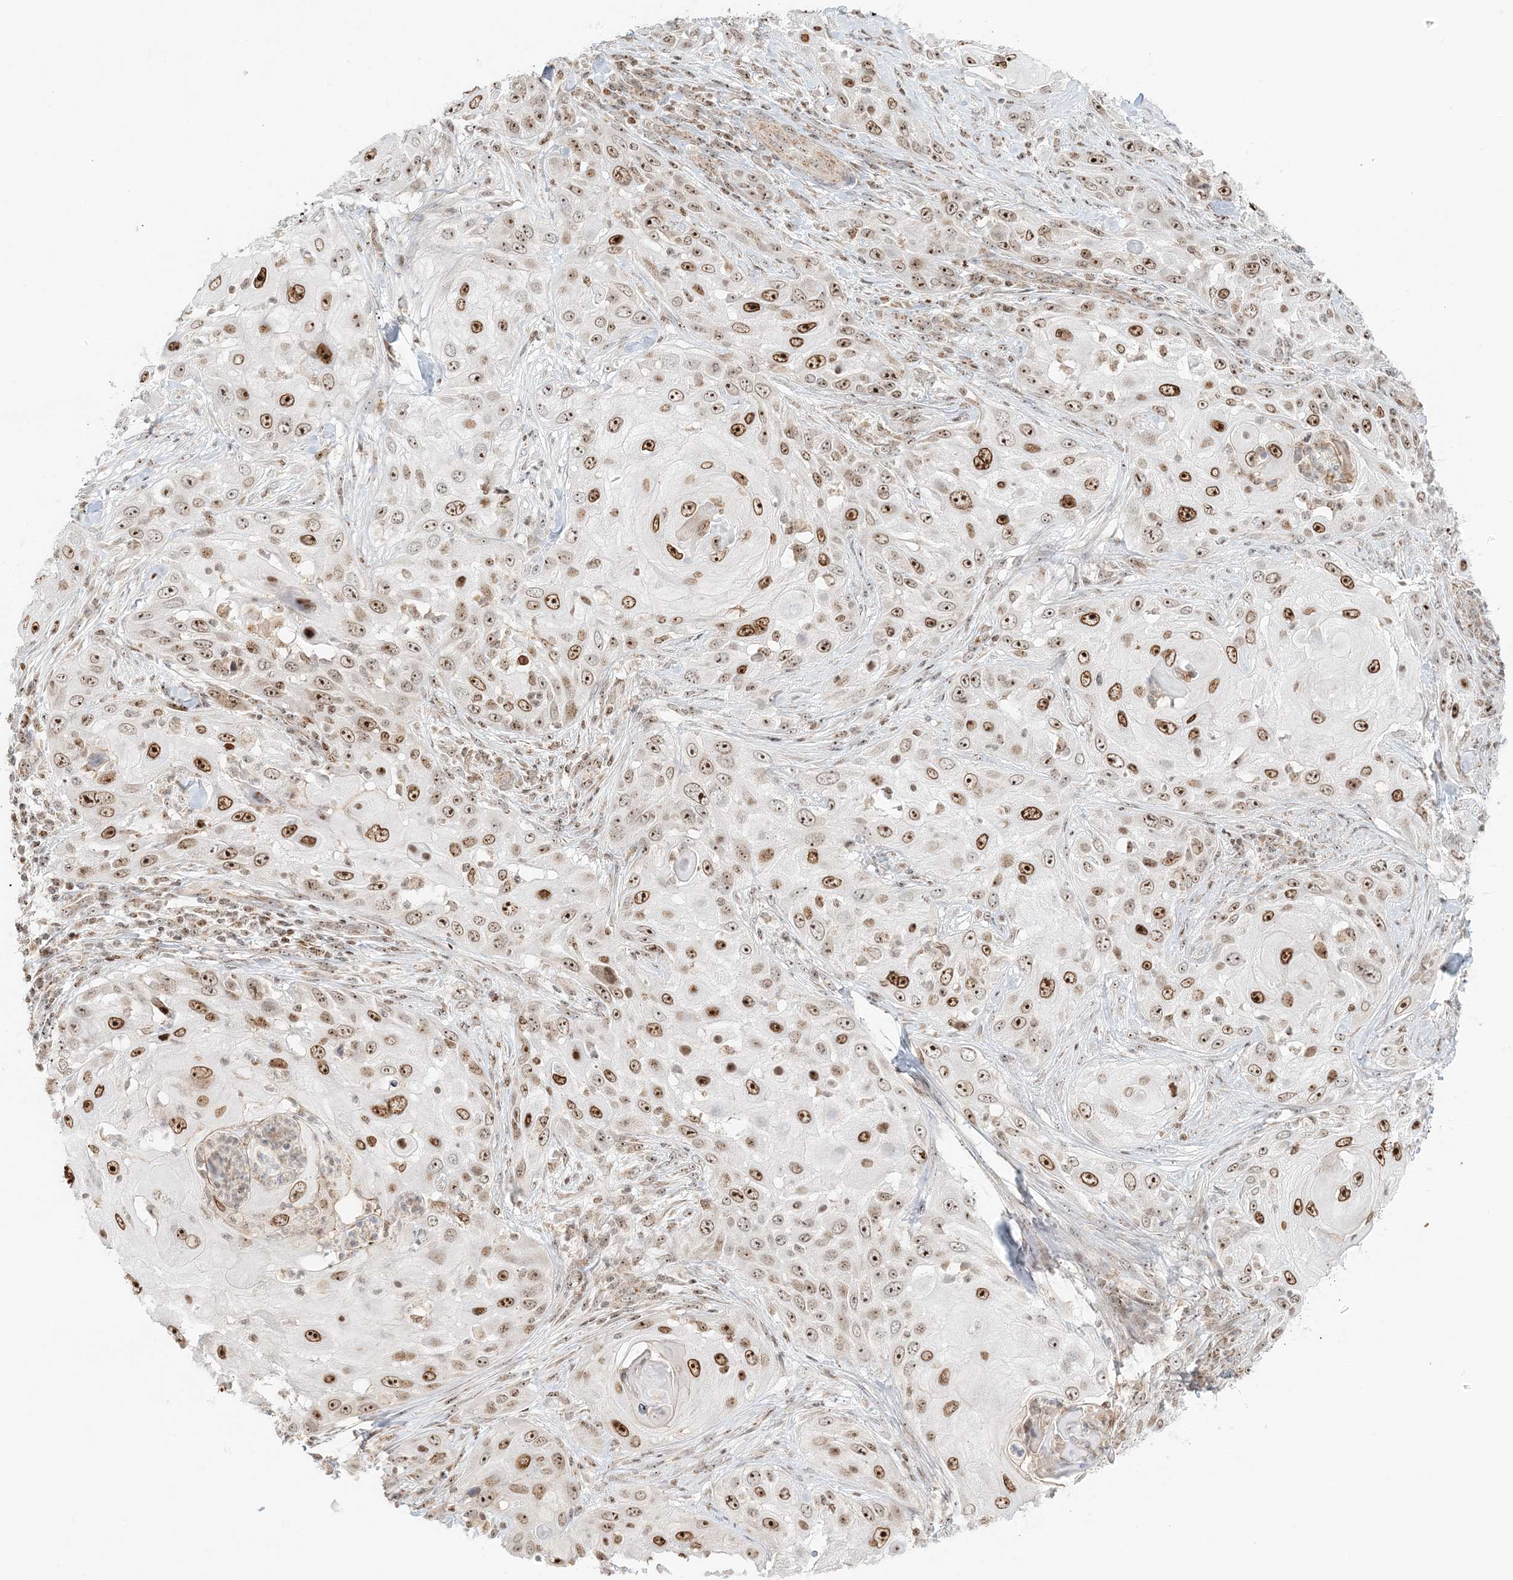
{"staining": {"intensity": "moderate", "quantity": ">75%", "location": "nuclear"}, "tissue": "skin cancer", "cell_type": "Tumor cells", "image_type": "cancer", "snomed": [{"axis": "morphology", "description": "Squamous cell carcinoma, NOS"}, {"axis": "topography", "description": "Skin"}], "caption": "Protein expression analysis of human skin cancer (squamous cell carcinoma) reveals moderate nuclear positivity in approximately >75% of tumor cells.", "gene": "UBE2F", "patient": {"sex": "female", "age": 44}}